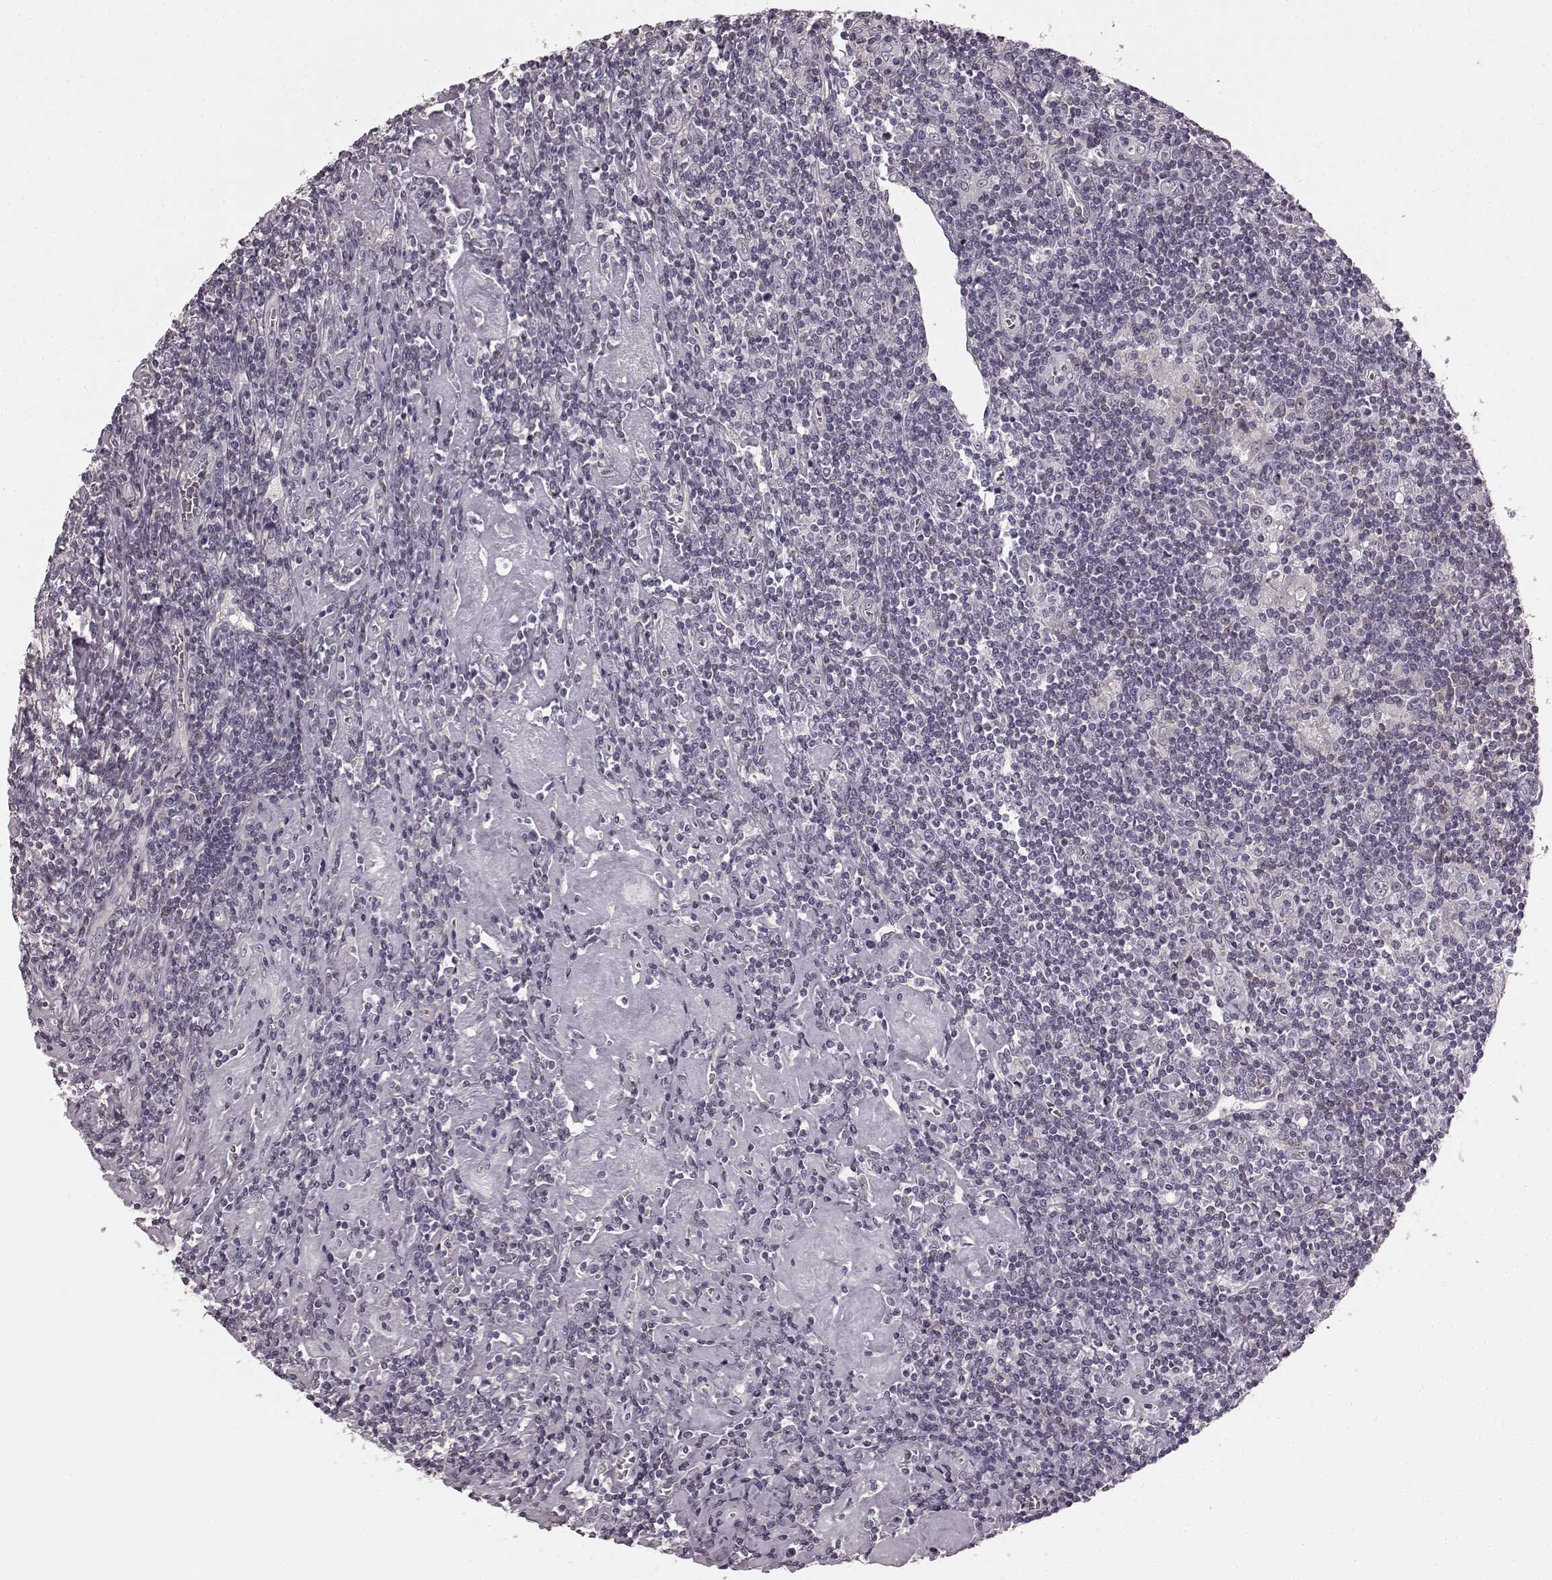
{"staining": {"intensity": "negative", "quantity": "none", "location": "none"}, "tissue": "lymphoma", "cell_type": "Tumor cells", "image_type": "cancer", "snomed": [{"axis": "morphology", "description": "Hodgkin's disease, NOS"}, {"axis": "topography", "description": "Lymph node"}], "caption": "DAB immunohistochemical staining of human Hodgkin's disease reveals no significant staining in tumor cells. (DAB immunohistochemistry with hematoxylin counter stain).", "gene": "PRKCE", "patient": {"sex": "male", "age": 40}}